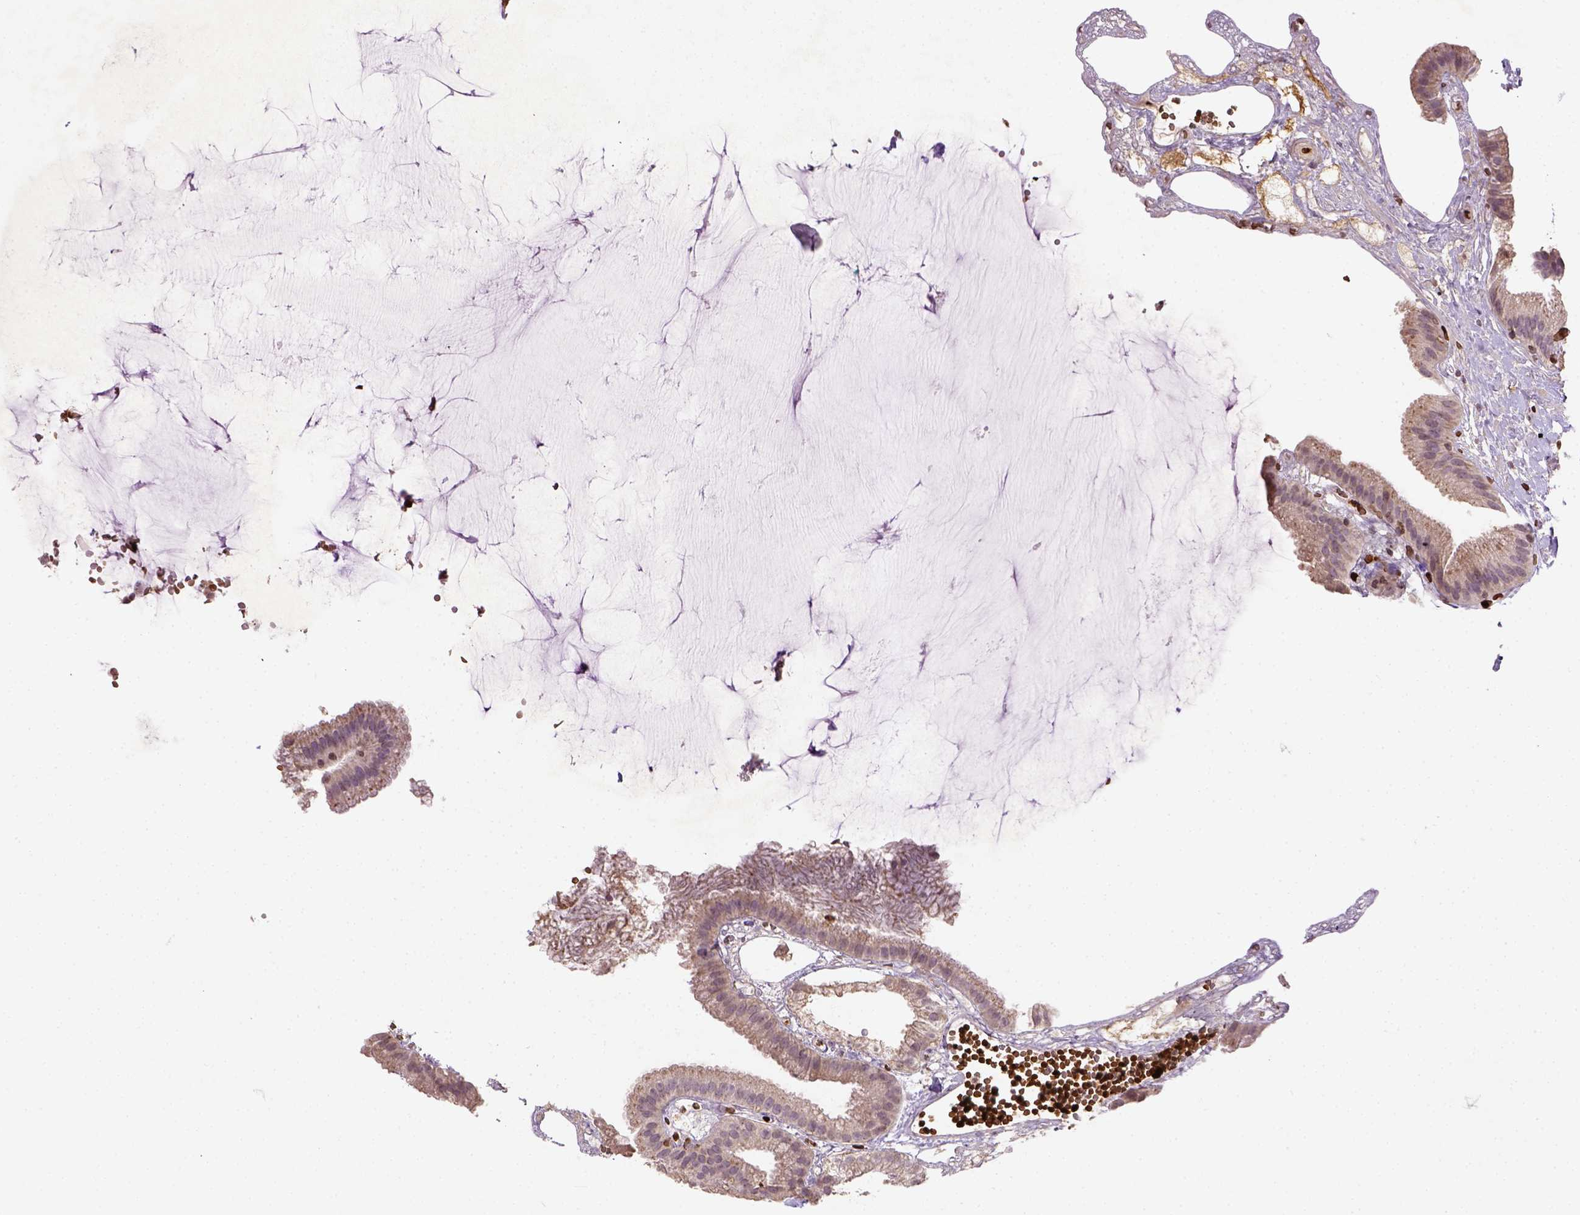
{"staining": {"intensity": "weak", "quantity": ">75%", "location": "cytoplasmic/membranous"}, "tissue": "gallbladder", "cell_type": "Glandular cells", "image_type": "normal", "snomed": [{"axis": "morphology", "description": "Normal tissue, NOS"}, {"axis": "topography", "description": "Gallbladder"}], "caption": "High-power microscopy captured an immunohistochemistry image of unremarkable gallbladder, revealing weak cytoplasmic/membranous positivity in approximately >75% of glandular cells.", "gene": "NUDT3", "patient": {"sex": "female", "age": 63}}